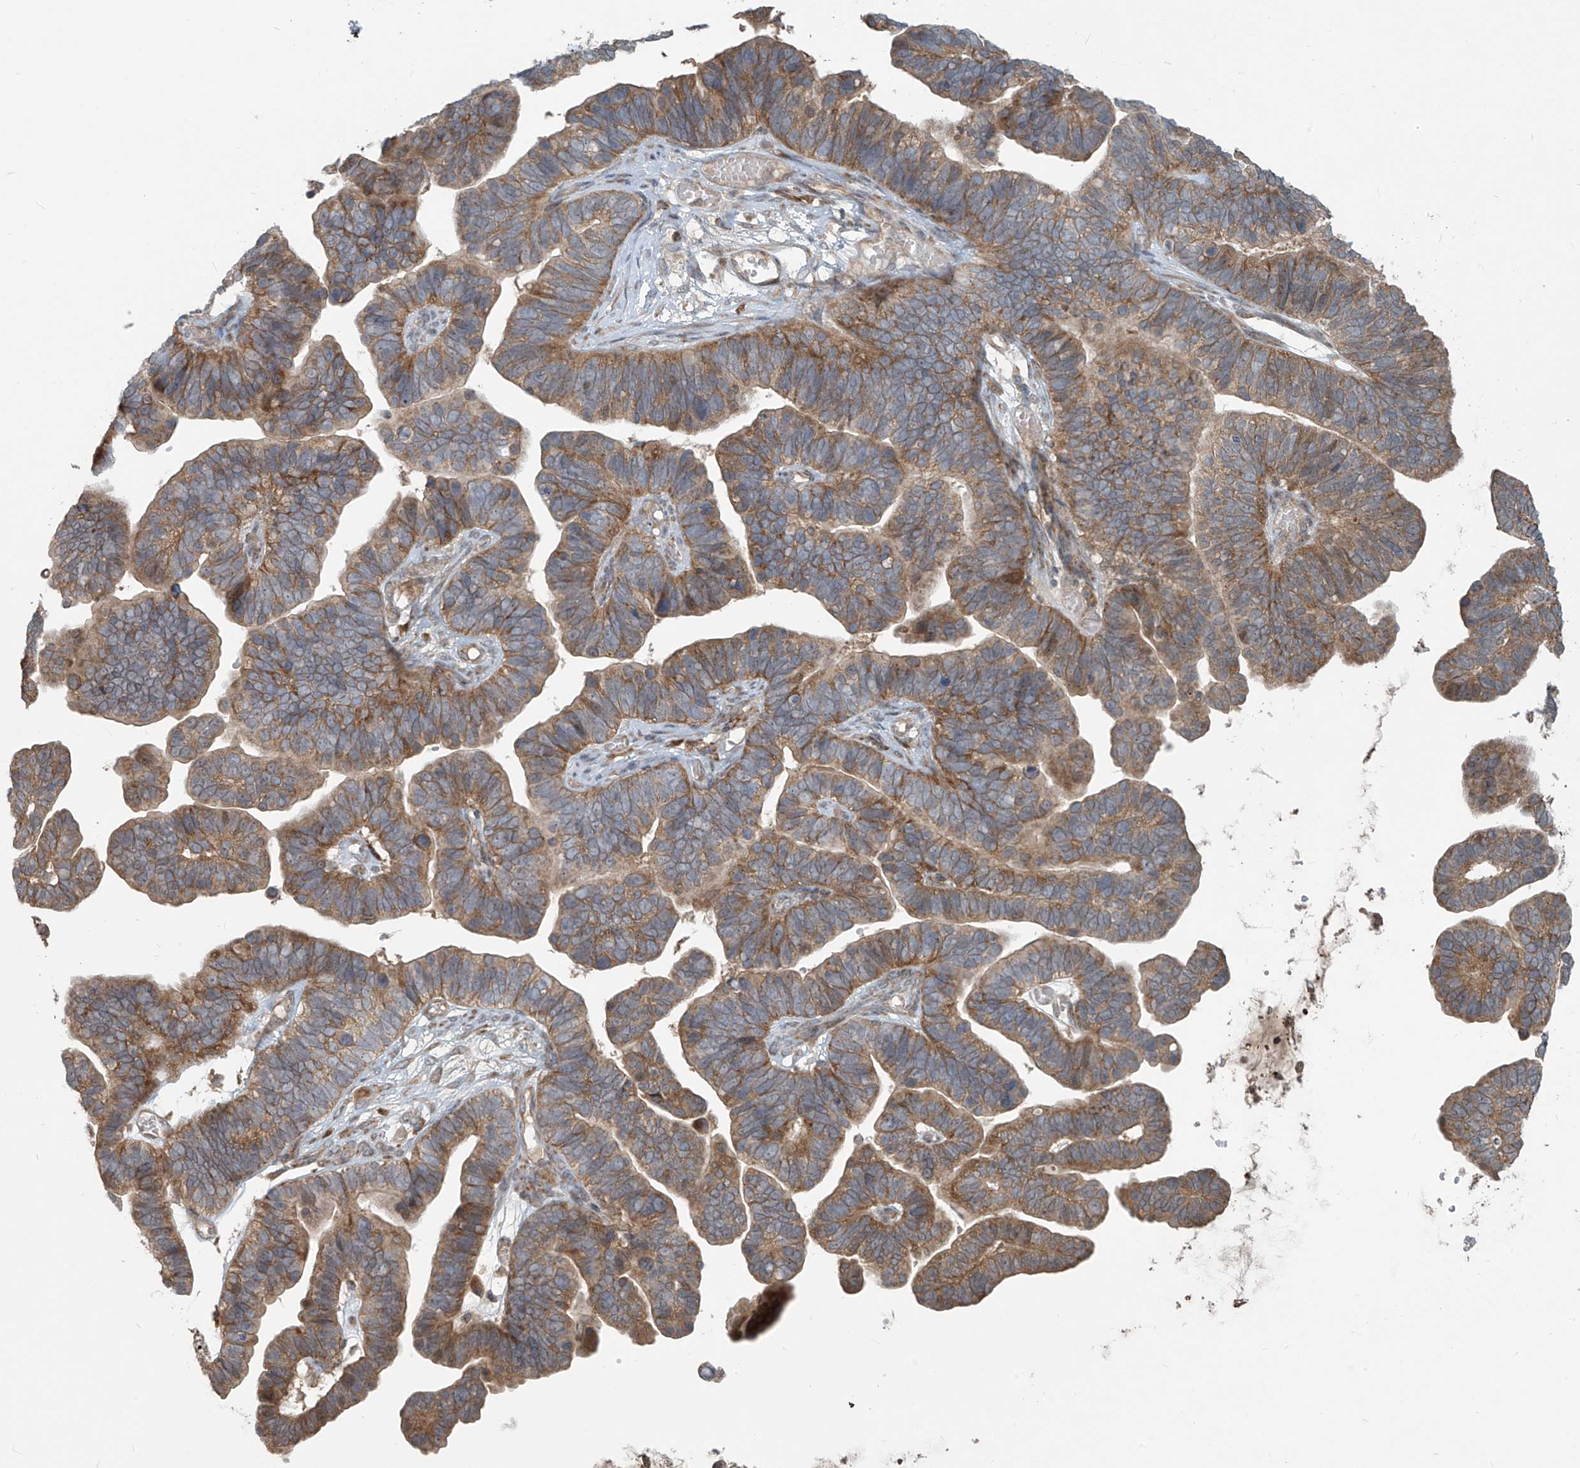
{"staining": {"intensity": "moderate", "quantity": ">75%", "location": "cytoplasmic/membranous"}, "tissue": "ovarian cancer", "cell_type": "Tumor cells", "image_type": "cancer", "snomed": [{"axis": "morphology", "description": "Cystadenocarcinoma, serous, NOS"}, {"axis": "topography", "description": "Ovary"}], "caption": "Immunohistochemical staining of ovarian cancer displays moderate cytoplasmic/membranous protein positivity in approximately >75% of tumor cells.", "gene": "KATNIP", "patient": {"sex": "female", "age": 56}}